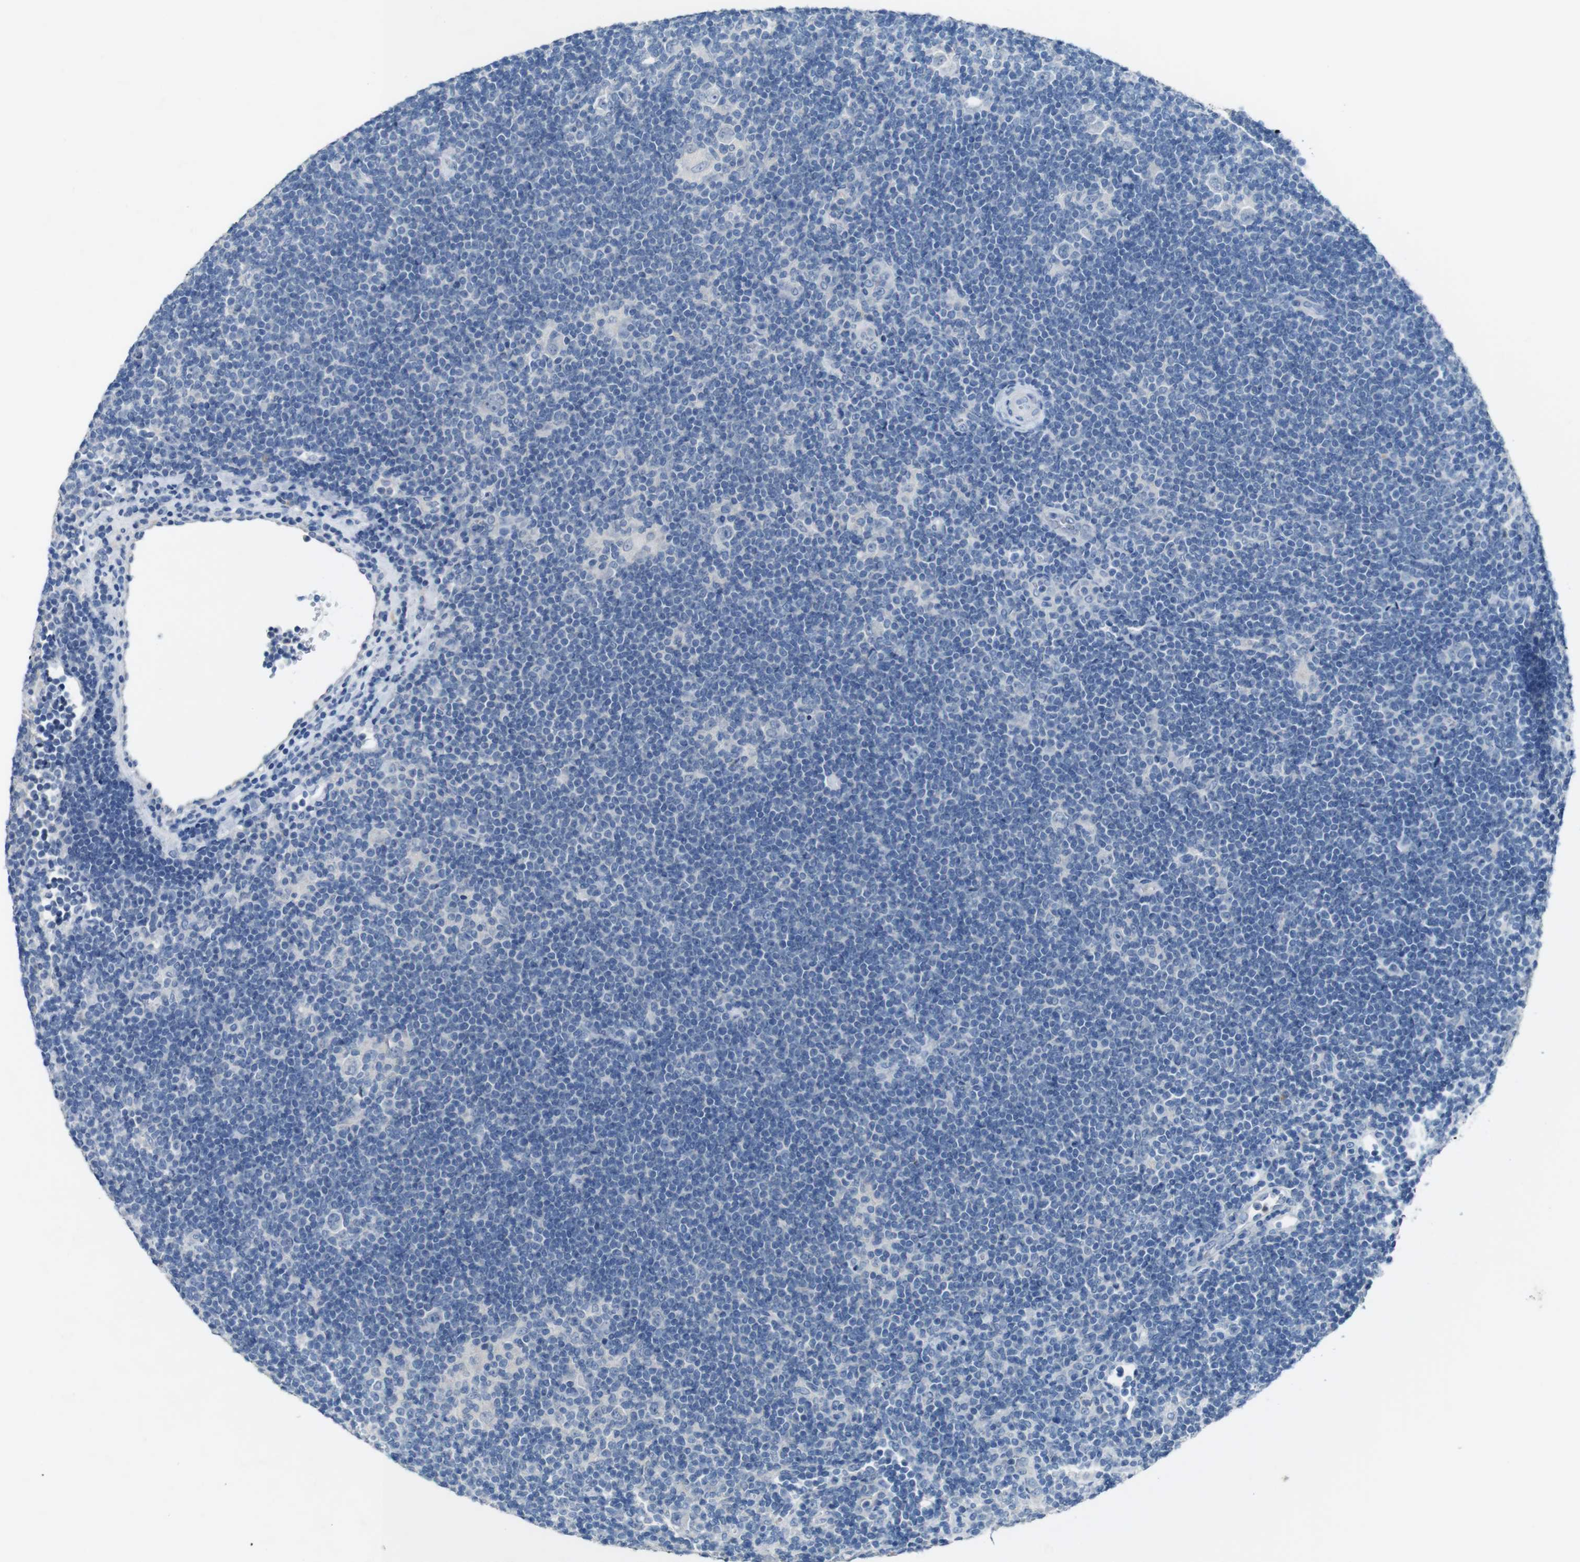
{"staining": {"intensity": "negative", "quantity": "none", "location": "none"}, "tissue": "lymphoma", "cell_type": "Tumor cells", "image_type": "cancer", "snomed": [{"axis": "morphology", "description": "Hodgkin's disease, NOS"}, {"axis": "topography", "description": "Lymph node"}], "caption": "DAB (3,3'-diaminobenzidine) immunohistochemical staining of Hodgkin's disease demonstrates no significant staining in tumor cells.", "gene": "SLC2A8", "patient": {"sex": "female", "age": 57}}